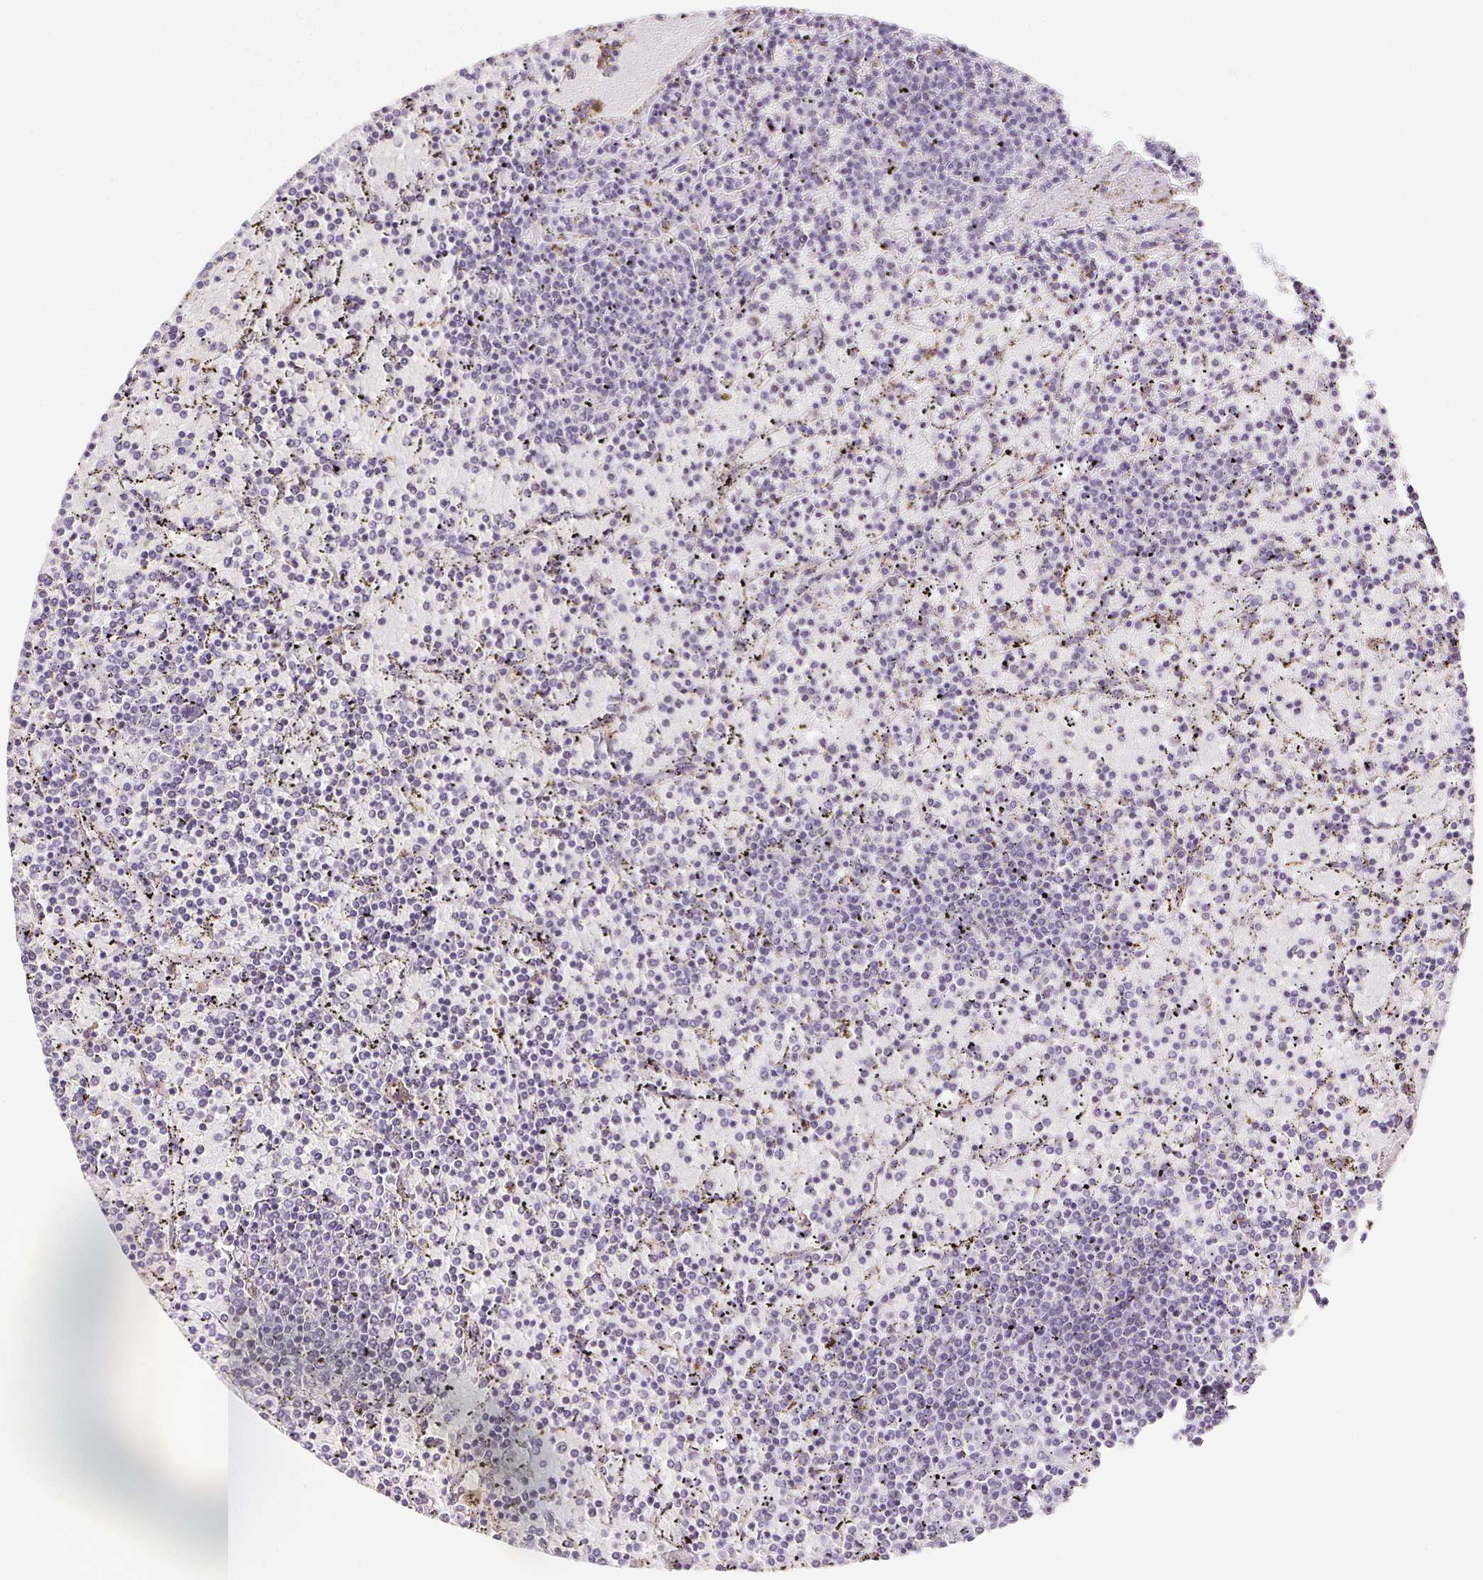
{"staining": {"intensity": "negative", "quantity": "none", "location": "none"}, "tissue": "lymphoma", "cell_type": "Tumor cells", "image_type": "cancer", "snomed": [{"axis": "morphology", "description": "Malignant lymphoma, non-Hodgkin's type, Low grade"}, {"axis": "topography", "description": "Spleen"}], "caption": "Low-grade malignant lymphoma, non-Hodgkin's type was stained to show a protein in brown. There is no significant staining in tumor cells.", "gene": "LIPA", "patient": {"sex": "female", "age": 77}}